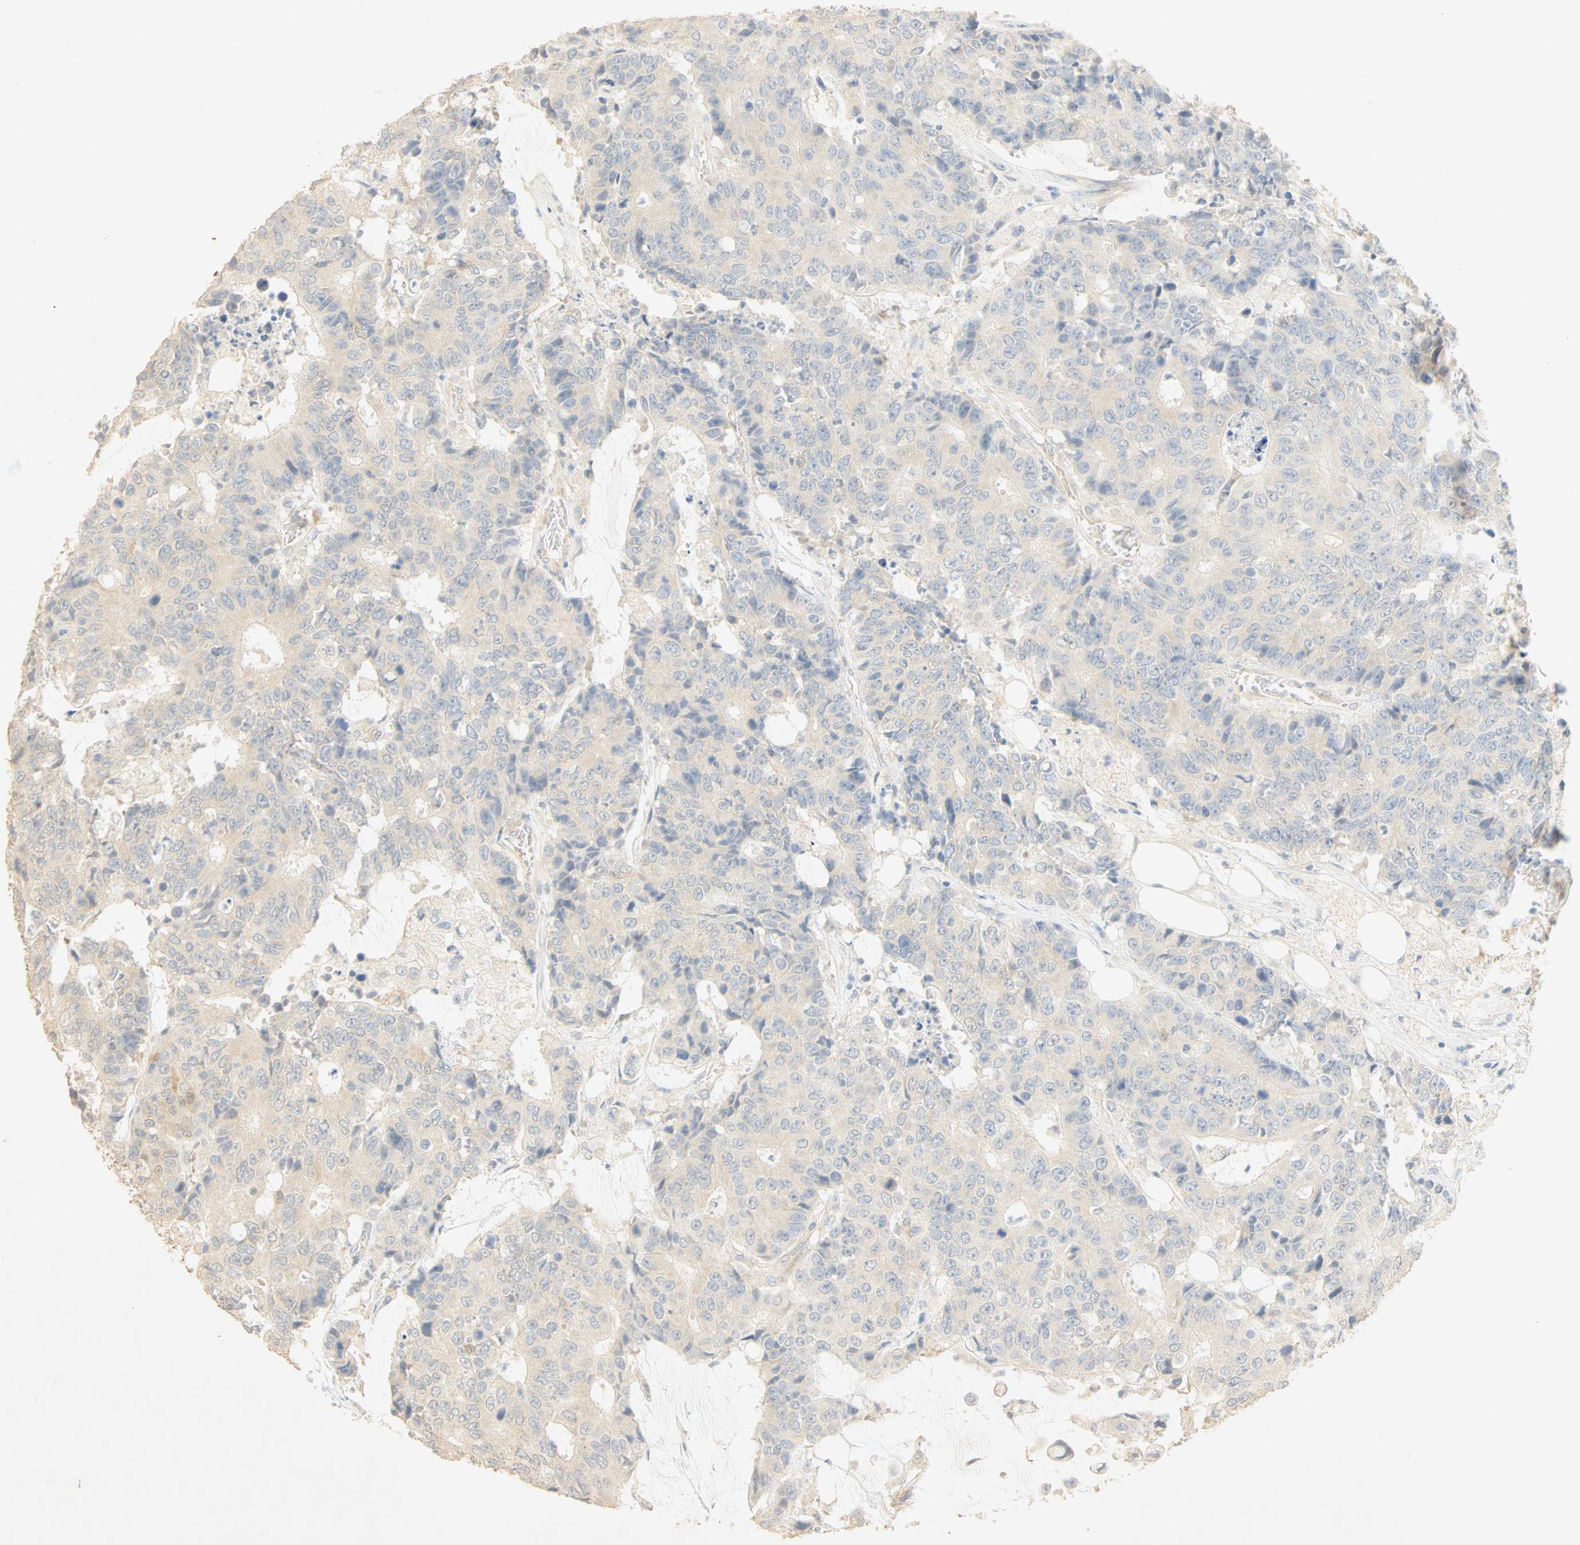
{"staining": {"intensity": "negative", "quantity": "none", "location": "none"}, "tissue": "colorectal cancer", "cell_type": "Tumor cells", "image_type": "cancer", "snomed": [{"axis": "morphology", "description": "Adenocarcinoma, NOS"}, {"axis": "topography", "description": "Colon"}], "caption": "A high-resolution micrograph shows immunohistochemistry (IHC) staining of colorectal adenocarcinoma, which exhibits no significant expression in tumor cells.", "gene": "SELENBP1", "patient": {"sex": "female", "age": 86}}